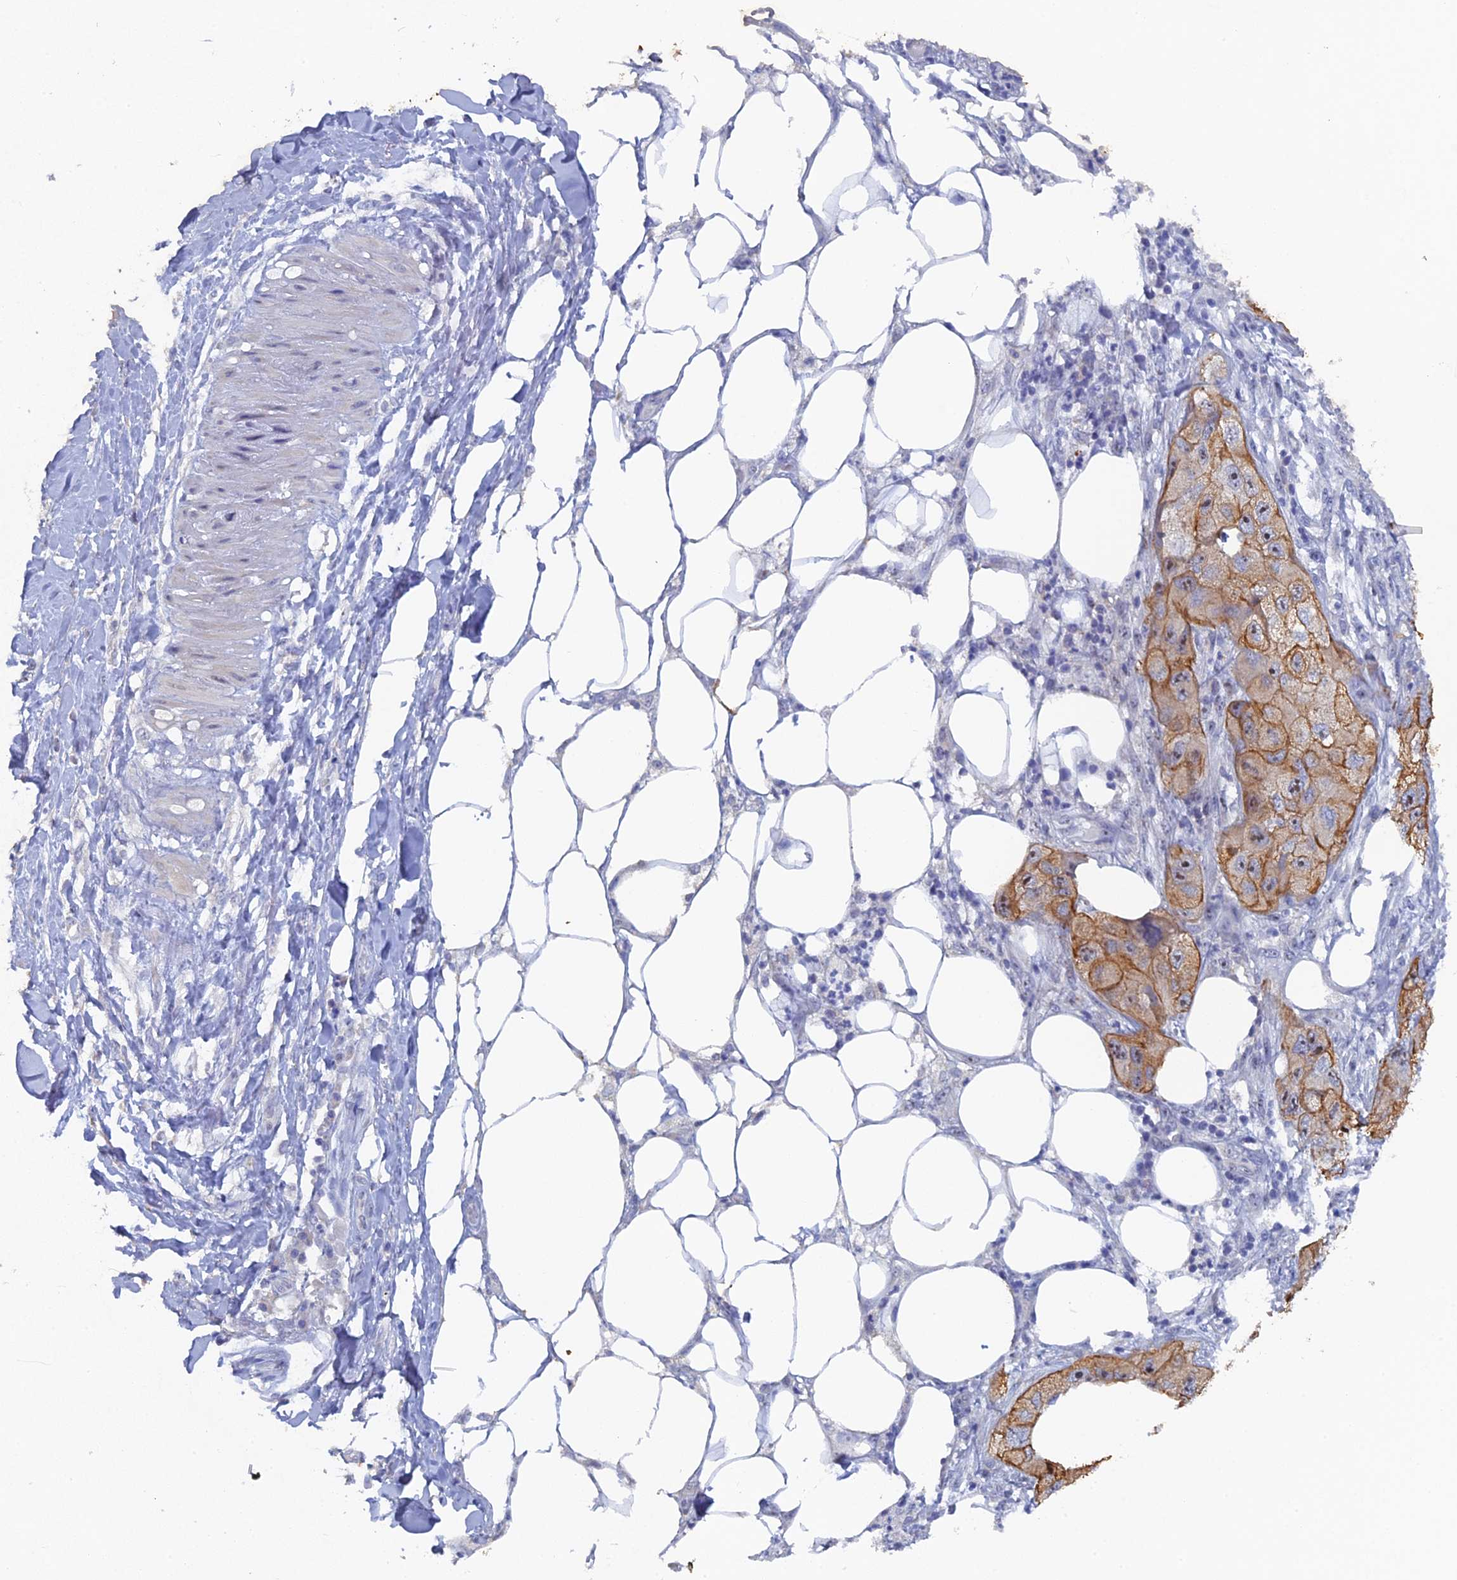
{"staining": {"intensity": "moderate", "quantity": "25%-75%", "location": "cytoplasmic/membranous"}, "tissue": "skin cancer", "cell_type": "Tumor cells", "image_type": "cancer", "snomed": [{"axis": "morphology", "description": "Squamous cell carcinoma, NOS"}, {"axis": "topography", "description": "Skin"}, {"axis": "topography", "description": "Subcutis"}], "caption": "Protein expression analysis of squamous cell carcinoma (skin) reveals moderate cytoplasmic/membranous expression in approximately 25%-75% of tumor cells.", "gene": "SRFBP1", "patient": {"sex": "male", "age": 73}}